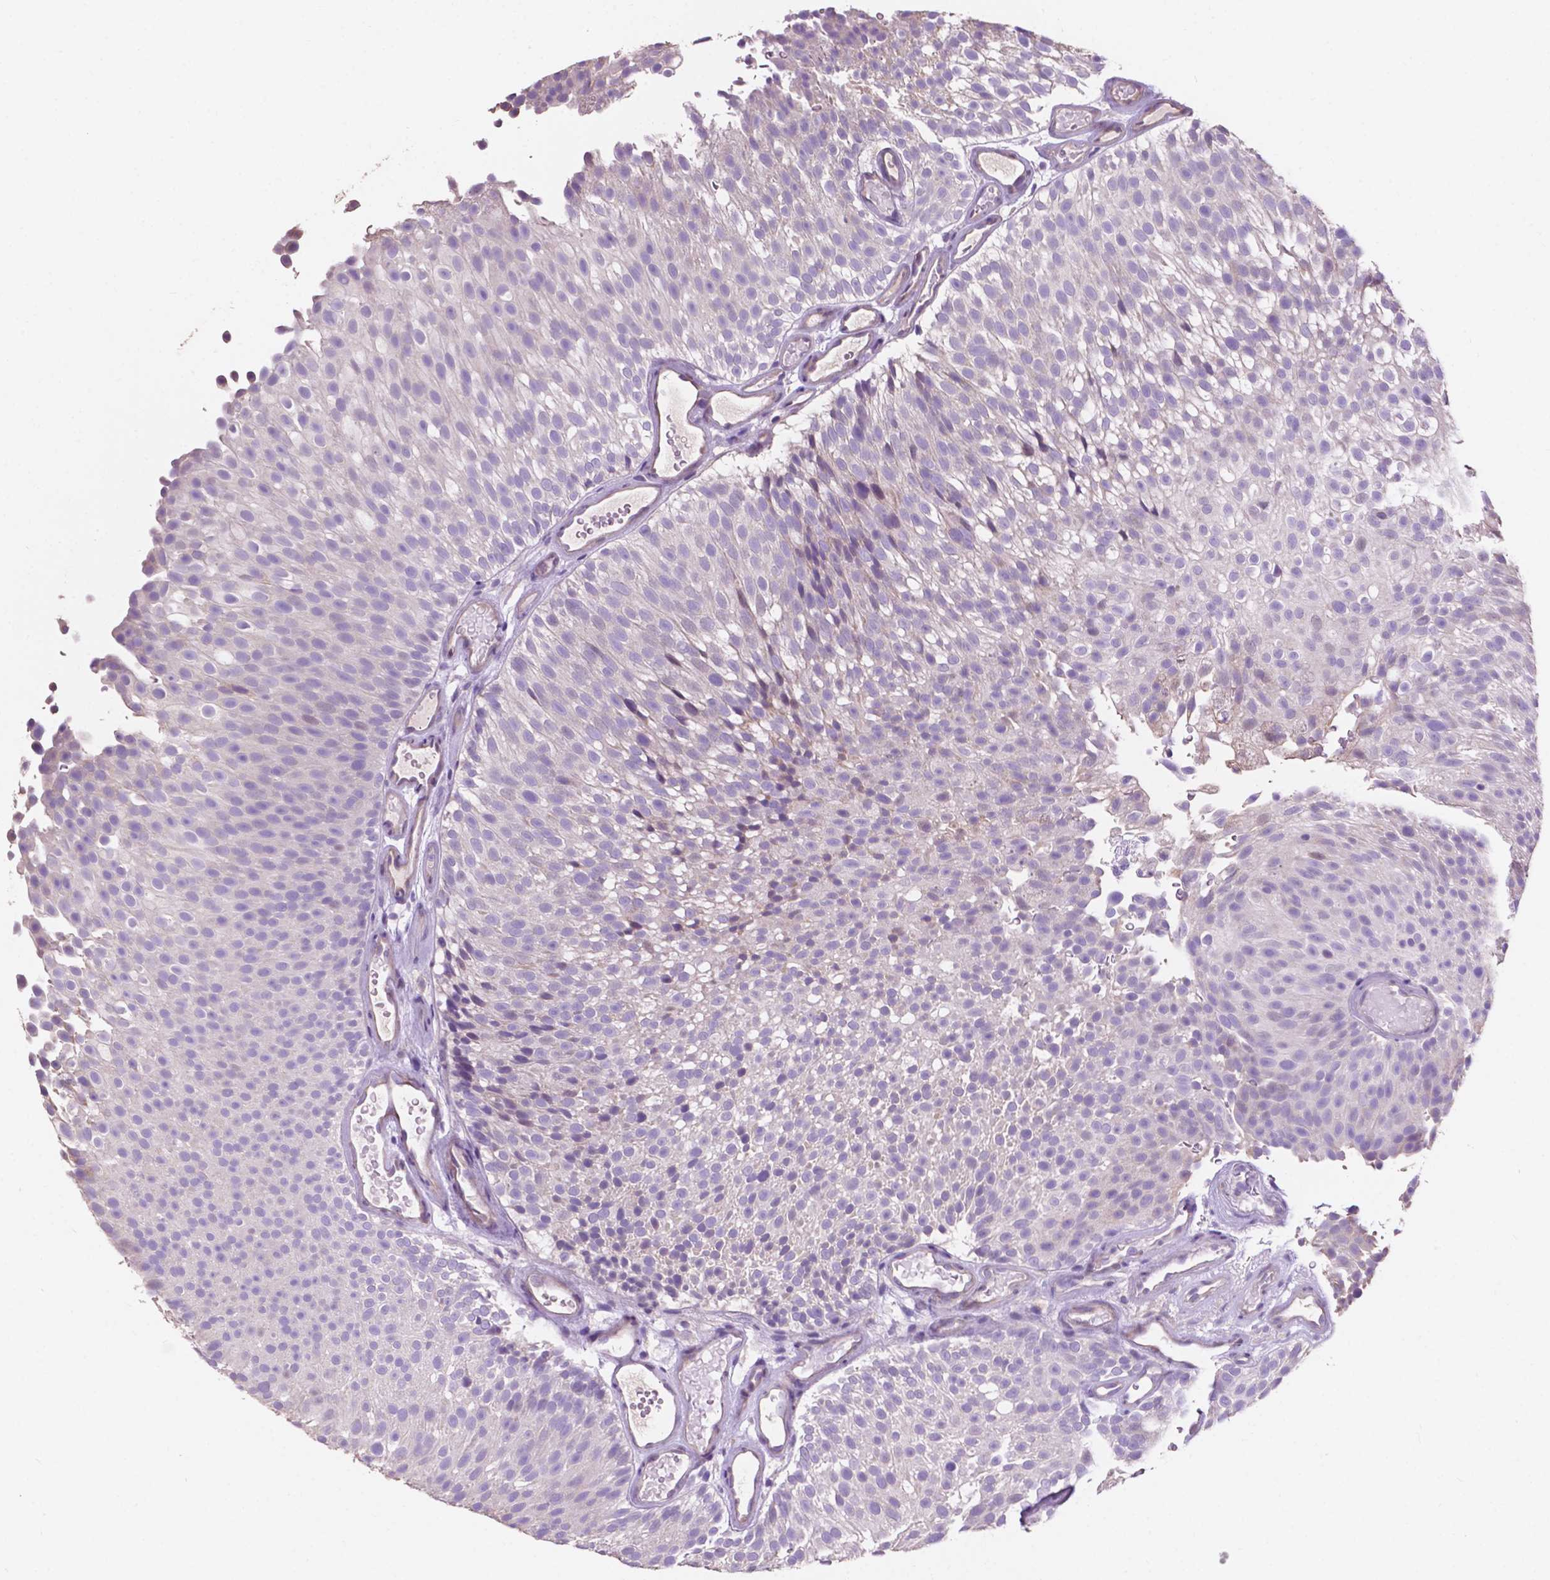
{"staining": {"intensity": "weak", "quantity": "<25%", "location": "cytoplasmic/membranous"}, "tissue": "urothelial cancer", "cell_type": "Tumor cells", "image_type": "cancer", "snomed": [{"axis": "morphology", "description": "Urothelial carcinoma, Low grade"}, {"axis": "topography", "description": "Urinary bladder"}], "caption": "The photomicrograph reveals no significant expression in tumor cells of urothelial cancer.", "gene": "CLDN17", "patient": {"sex": "male", "age": 78}}